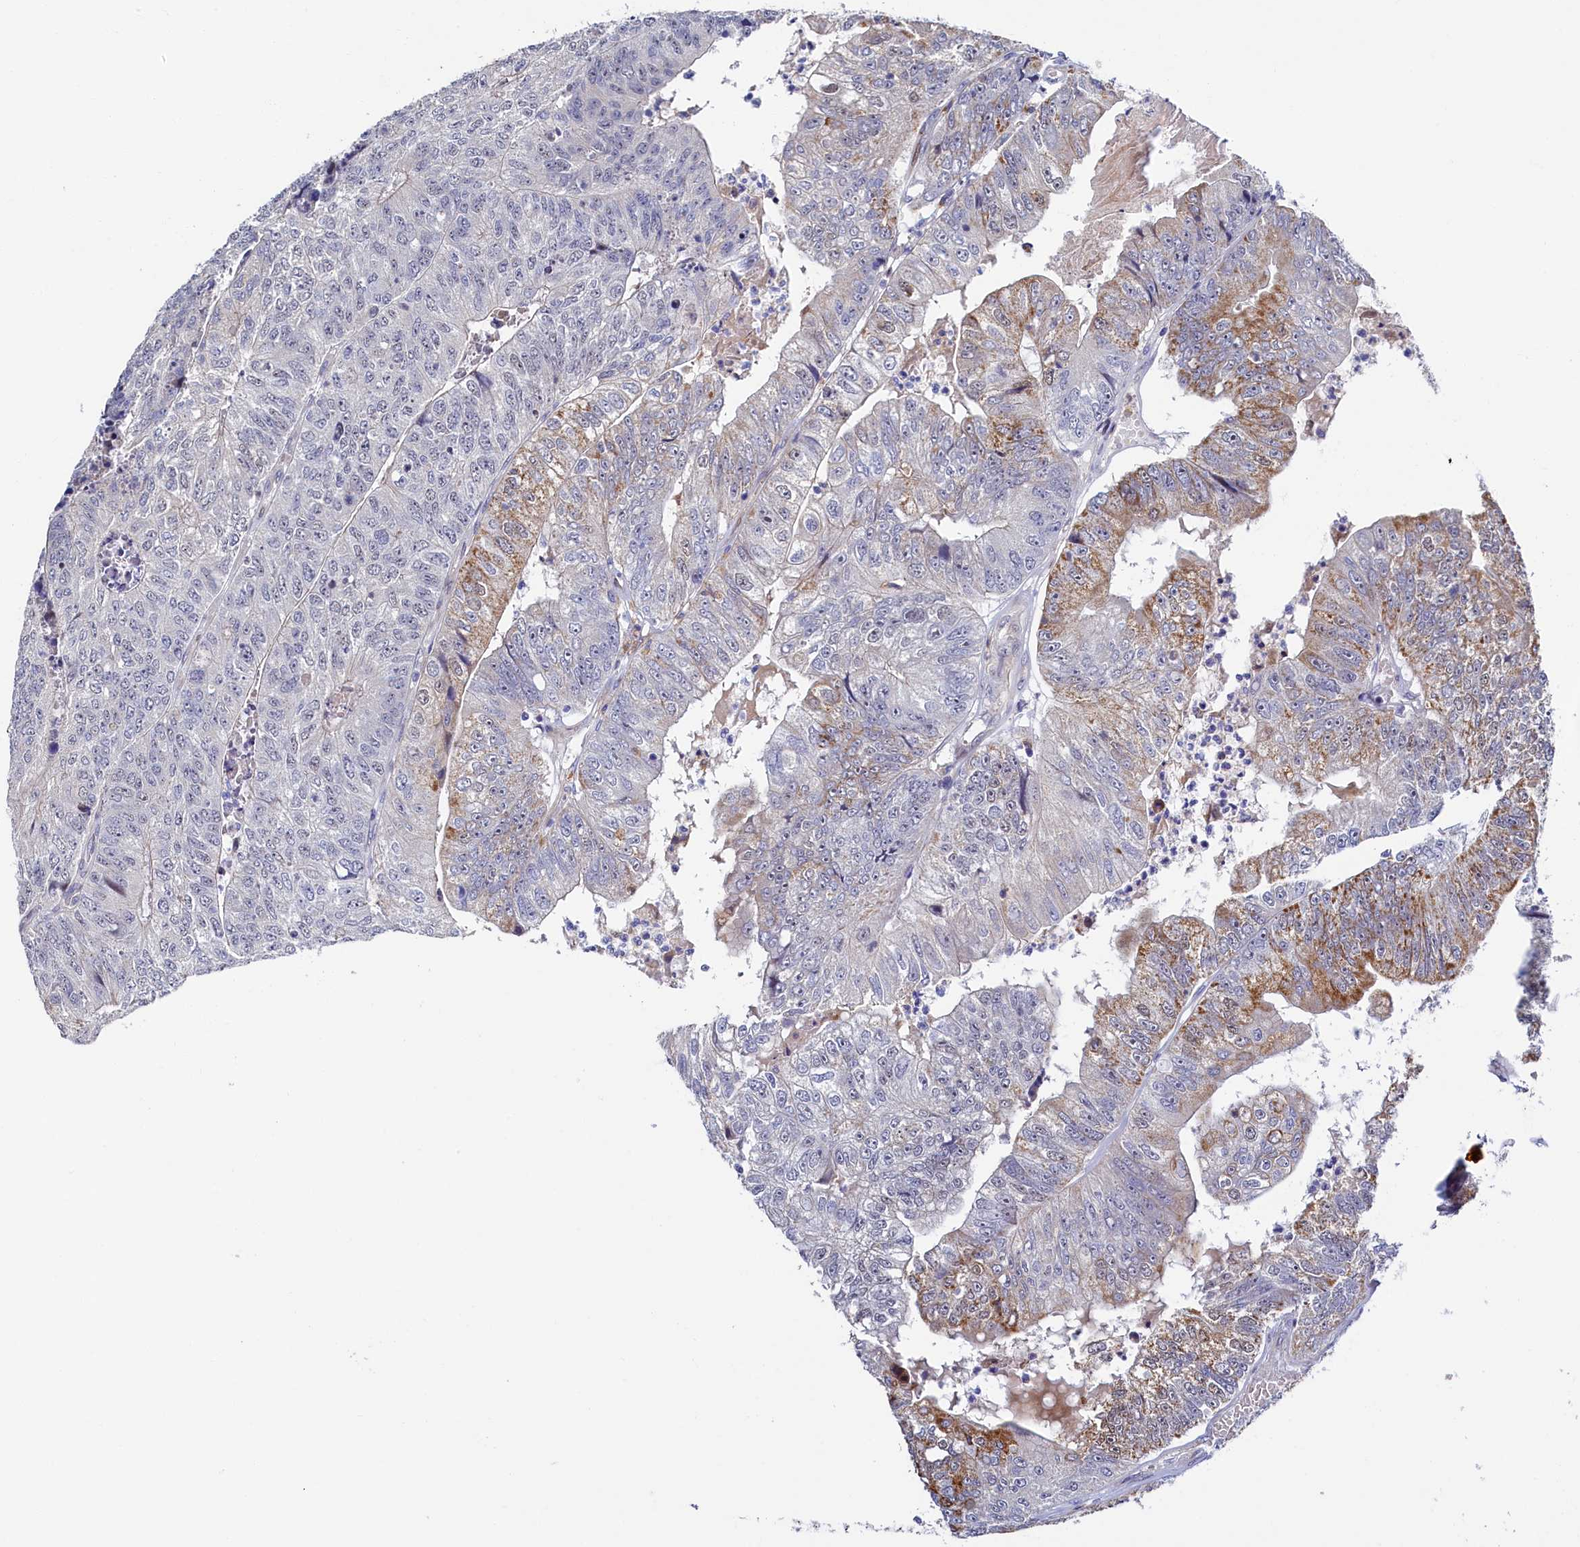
{"staining": {"intensity": "moderate", "quantity": "<25%", "location": "cytoplasmic/membranous"}, "tissue": "colorectal cancer", "cell_type": "Tumor cells", "image_type": "cancer", "snomed": [{"axis": "morphology", "description": "Adenocarcinoma, NOS"}, {"axis": "topography", "description": "Colon"}], "caption": "The image demonstrates immunohistochemical staining of colorectal adenocarcinoma. There is moderate cytoplasmic/membranous staining is present in about <25% of tumor cells. Nuclei are stained in blue.", "gene": "PIK3C3", "patient": {"sex": "female", "age": 67}}